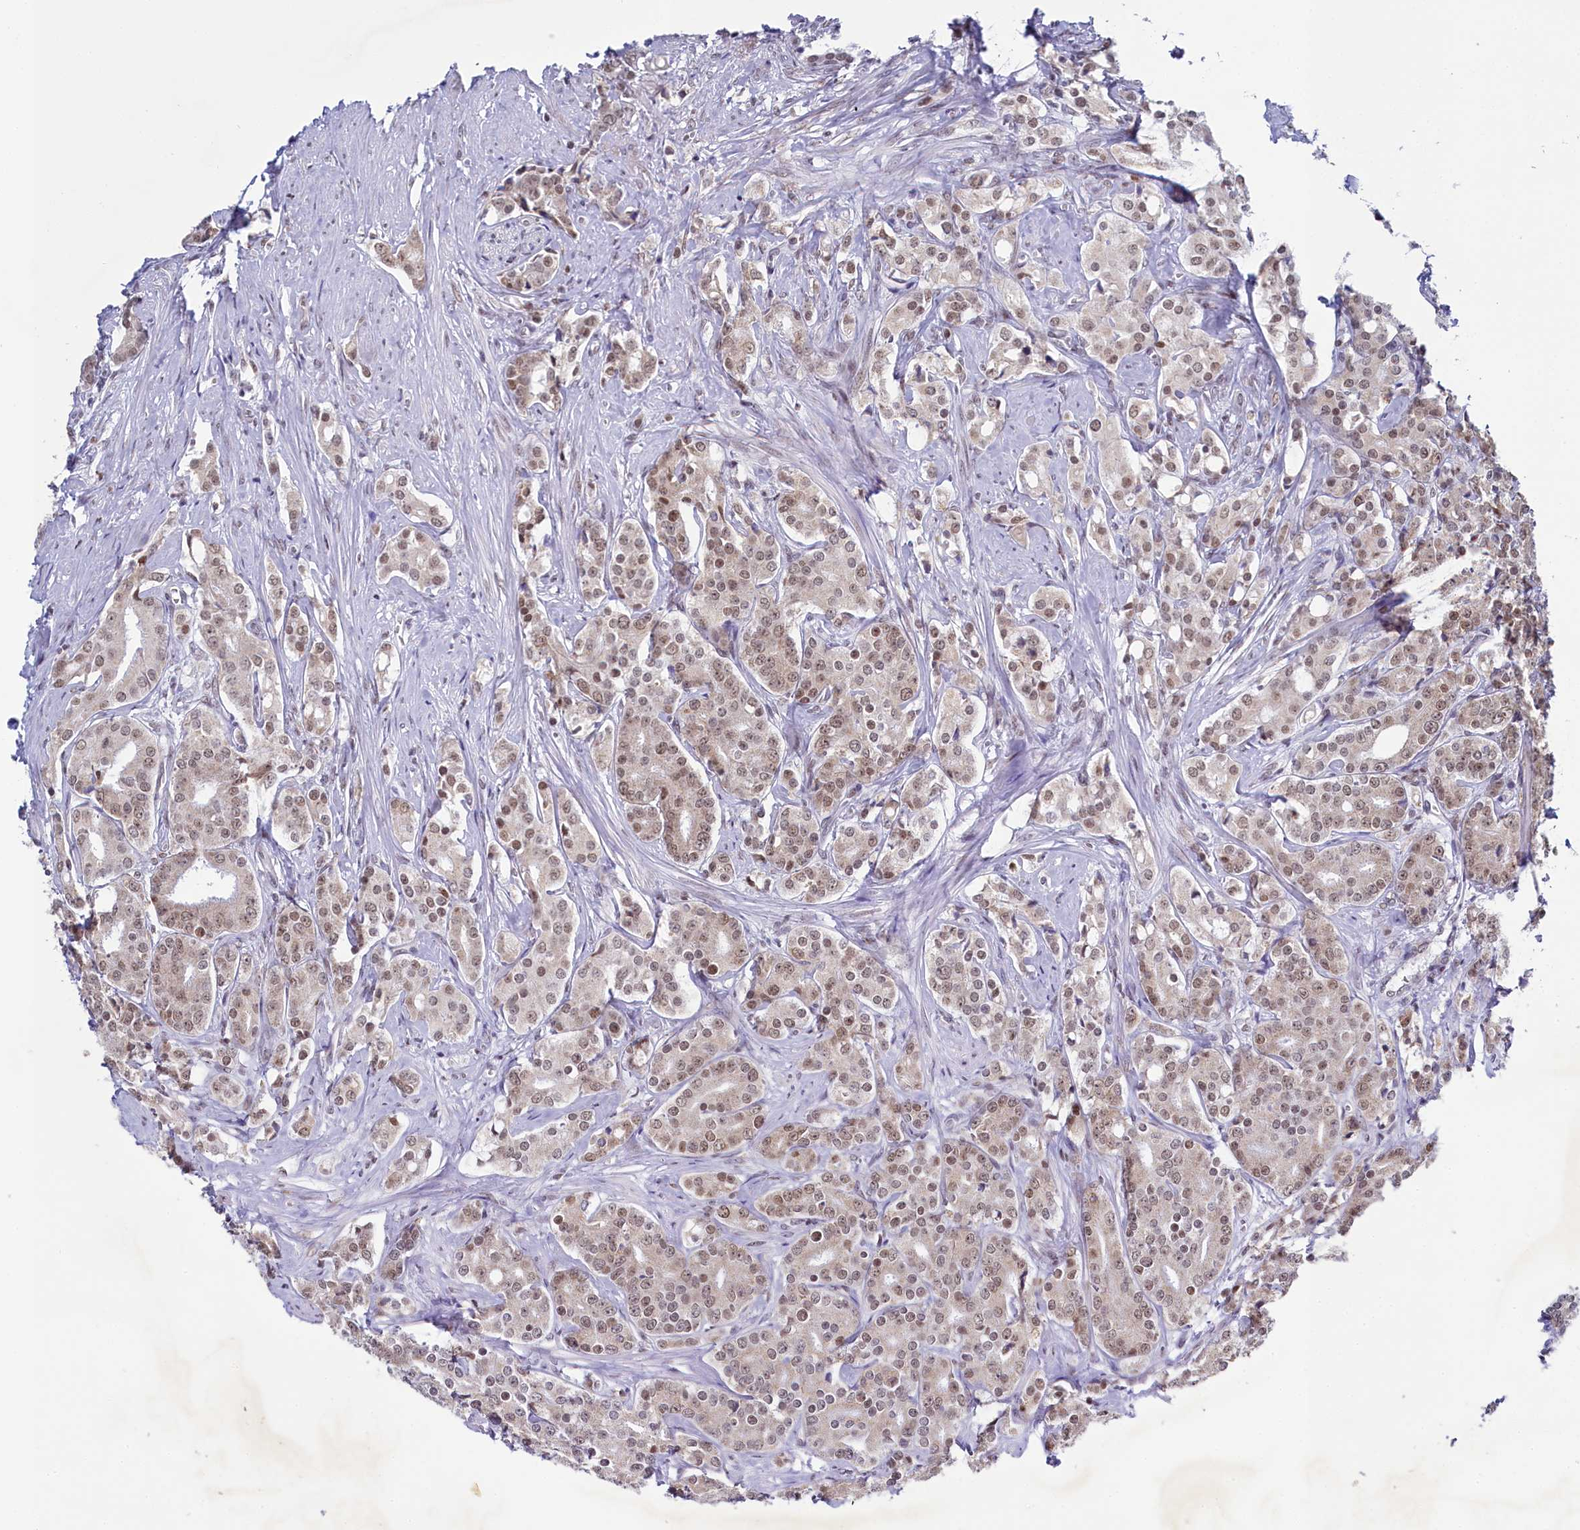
{"staining": {"intensity": "weak", "quantity": ">75%", "location": "nuclear"}, "tissue": "prostate cancer", "cell_type": "Tumor cells", "image_type": "cancer", "snomed": [{"axis": "morphology", "description": "Adenocarcinoma, High grade"}, {"axis": "topography", "description": "Prostate"}], "caption": "Prostate cancer tissue shows weak nuclear expression in about >75% of tumor cells Using DAB (brown) and hematoxylin (blue) stains, captured at high magnification using brightfield microscopy.", "gene": "PPHLN1", "patient": {"sex": "male", "age": 62}}